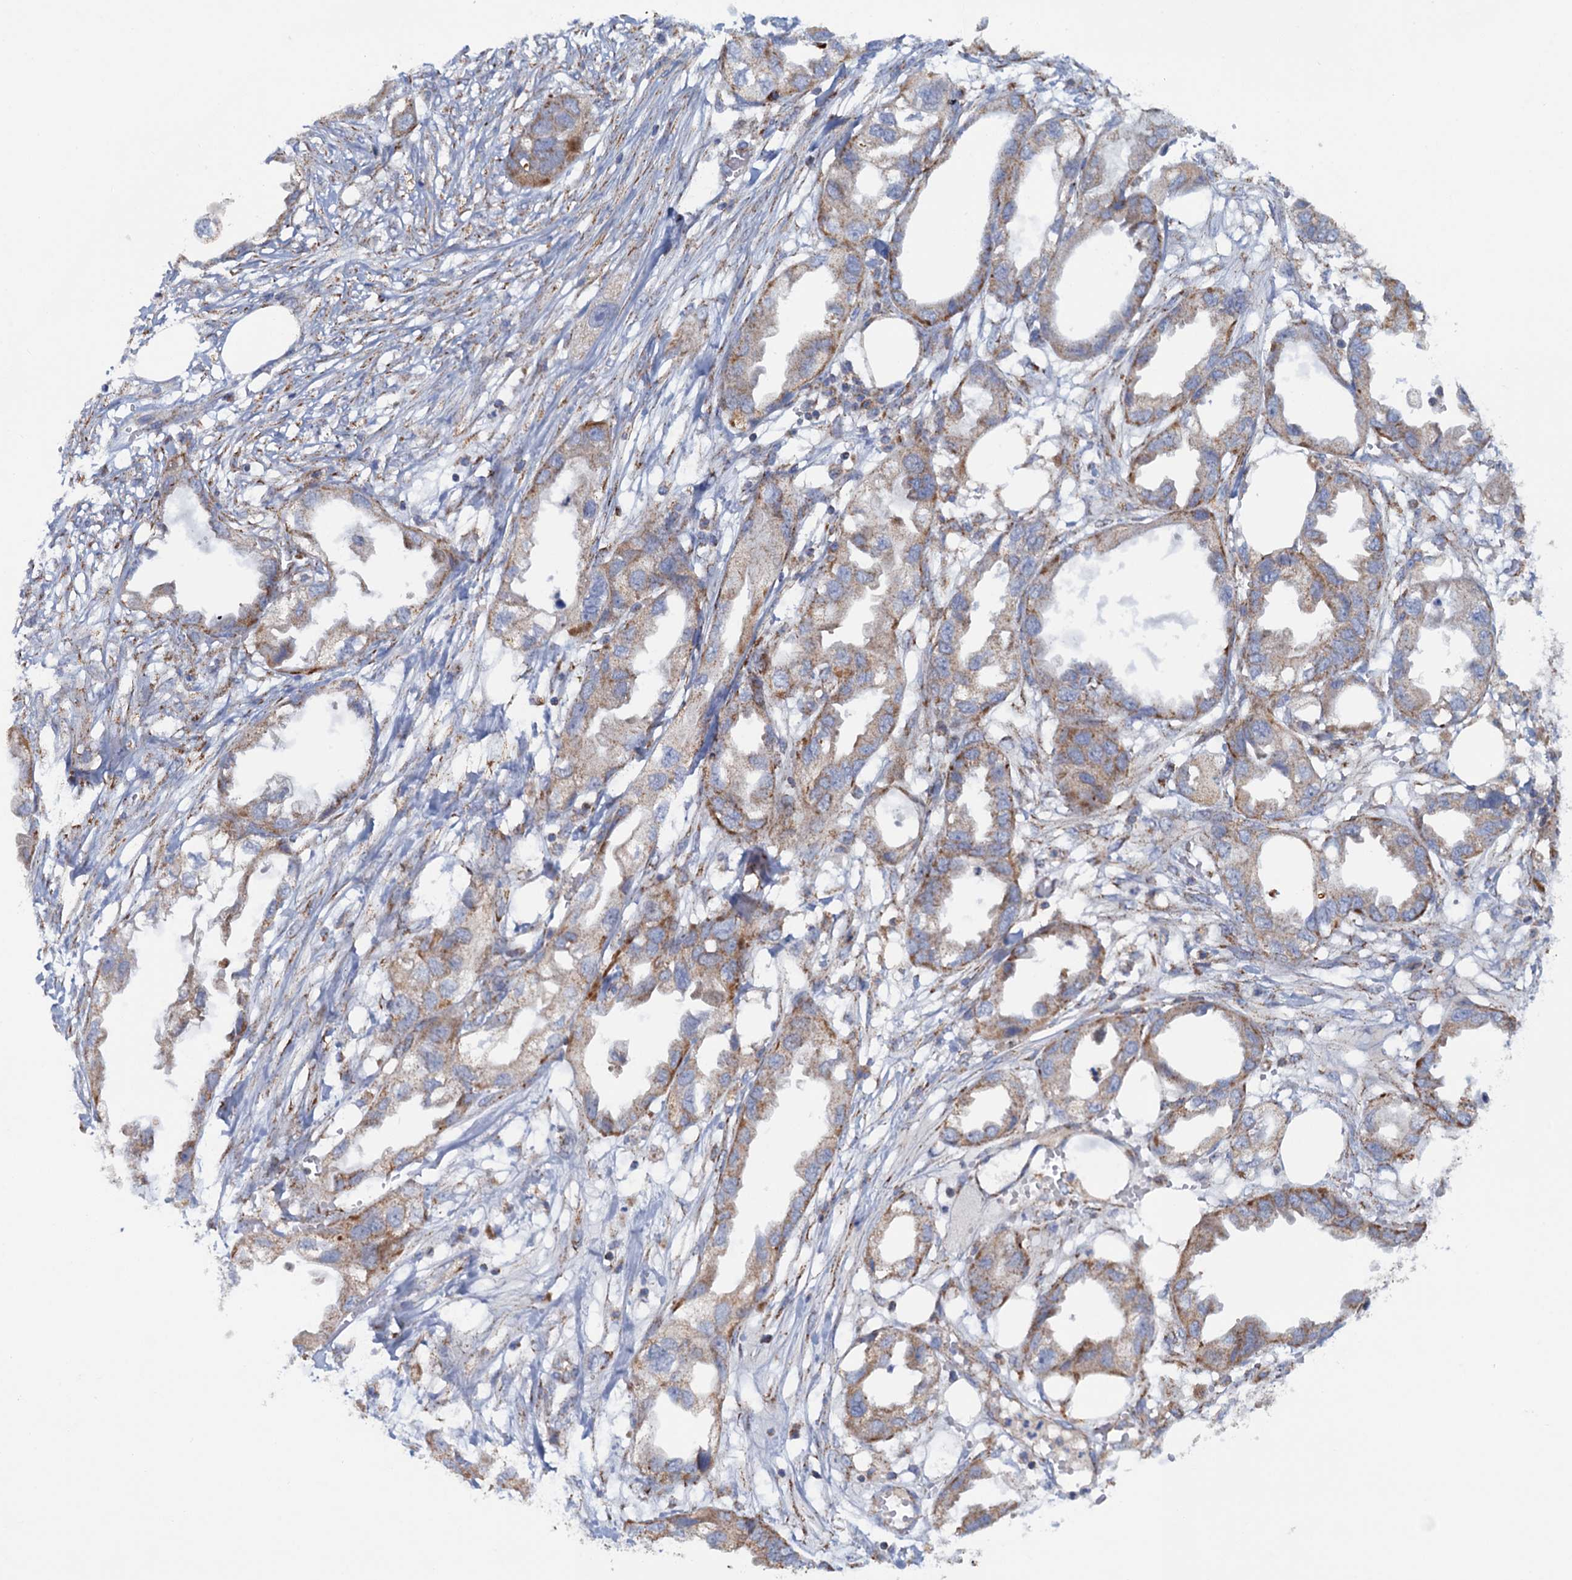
{"staining": {"intensity": "moderate", "quantity": "25%-75%", "location": "cytoplasmic/membranous"}, "tissue": "endometrial cancer", "cell_type": "Tumor cells", "image_type": "cancer", "snomed": [{"axis": "morphology", "description": "Adenocarcinoma, NOS"}, {"axis": "morphology", "description": "Adenocarcinoma, metastatic, NOS"}, {"axis": "topography", "description": "Adipose tissue"}, {"axis": "topography", "description": "Endometrium"}], "caption": "The histopathology image demonstrates immunohistochemical staining of endometrial cancer (metastatic adenocarcinoma). There is moderate cytoplasmic/membranous positivity is identified in approximately 25%-75% of tumor cells.", "gene": "GTPBP3", "patient": {"sex": "female", "age": 67}}